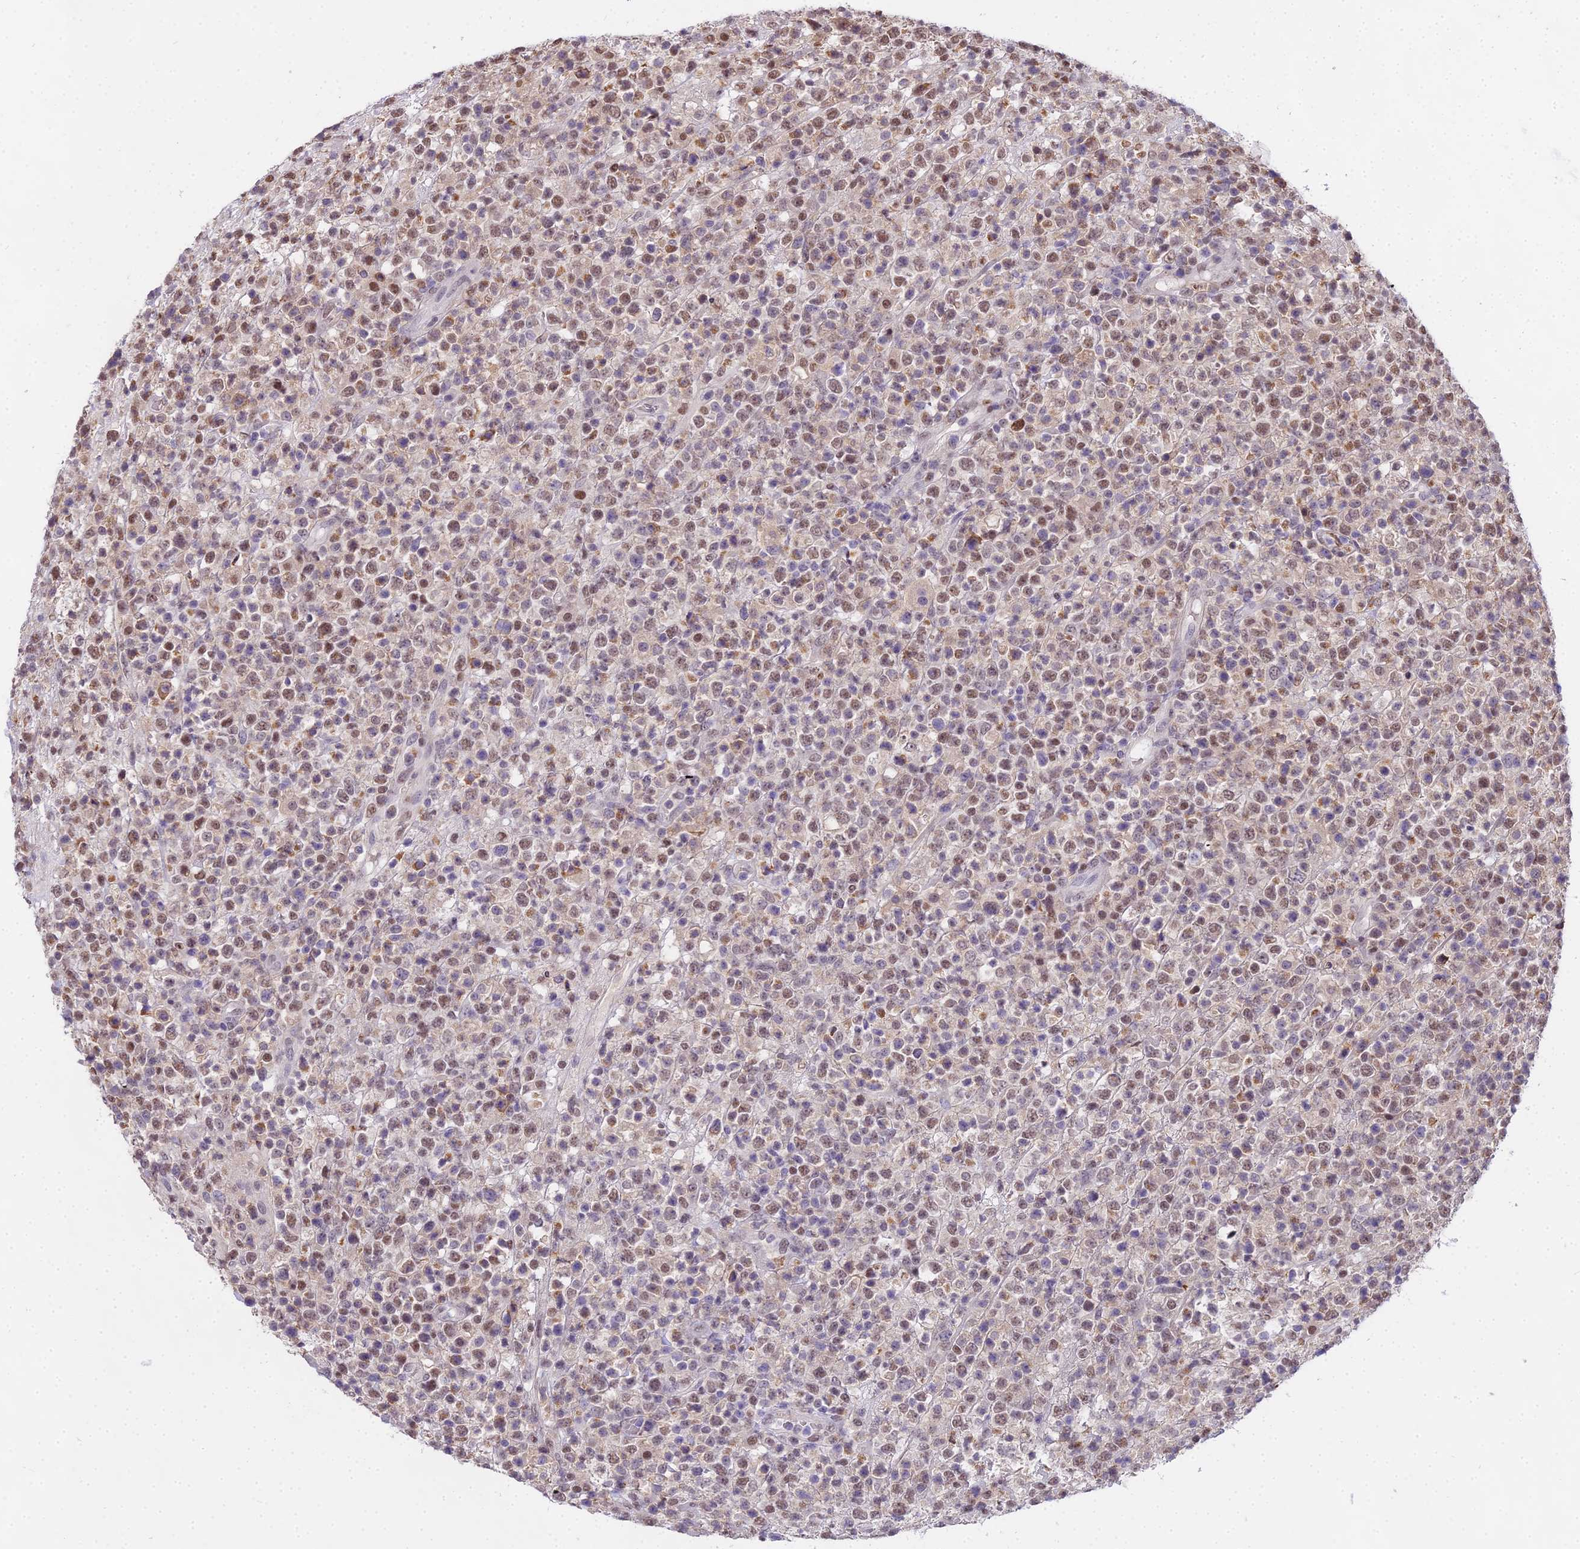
{"staining": {"intensity": "weak", "quantity": "25%-75%", "location": "nuclear"}, "tissue": "lymphoma", "cell_type": "Tumor cells", "image_type": "cancer", "snomed": [{"axis": "morphology", "description": "Malignant lymphoma, non-Hodgkin's type, High grade"}, {"axis": "topography", "description": "Colon"}], "caption": "DAB immunohistochemical staining of lymphoma displays weak nuclear protein expression in about 25%-75% of tumor cells. Nuclei are stained in blue.", "gene": "MAT2A", "patient": {"sex": "female", "age": 53}}